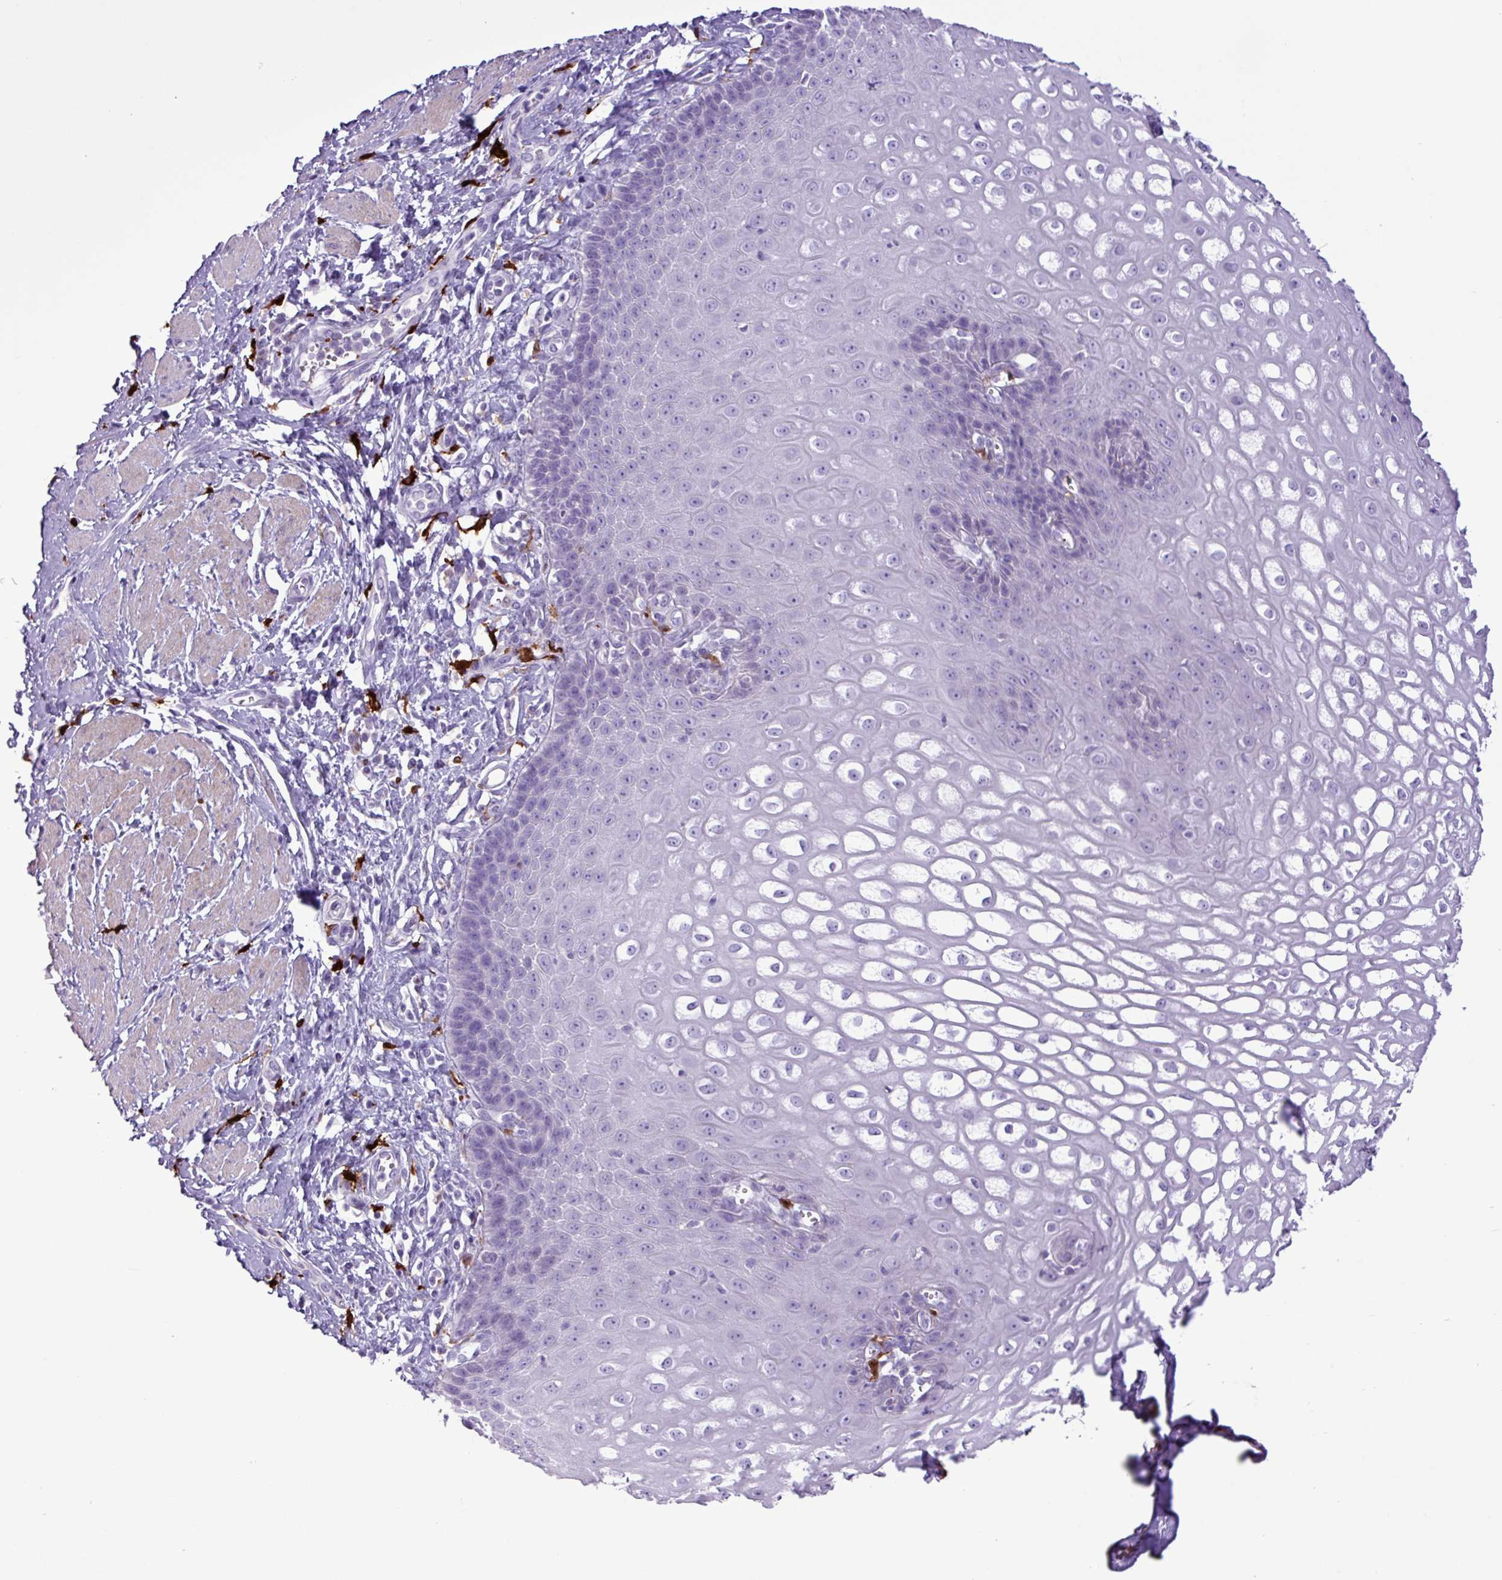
{"staining": {"intensity": "negative", "quantity": "none", "location": "none"}, "tissue": "esophagus", "cell_type": "Squamous epithelial cells", "image_type": "normal", "snomed": [{"axis": "morphology", "description": "Normal tissue, NOS"}, {"axis": "topography", "description": "Esophagus"}], "caption": "This is an IHC micrograph of normal esophagus. There is no positivity in squamous epithelial cells.", "gene": "TMEM200C", "patient": {"sex": "male", "age": 67}}